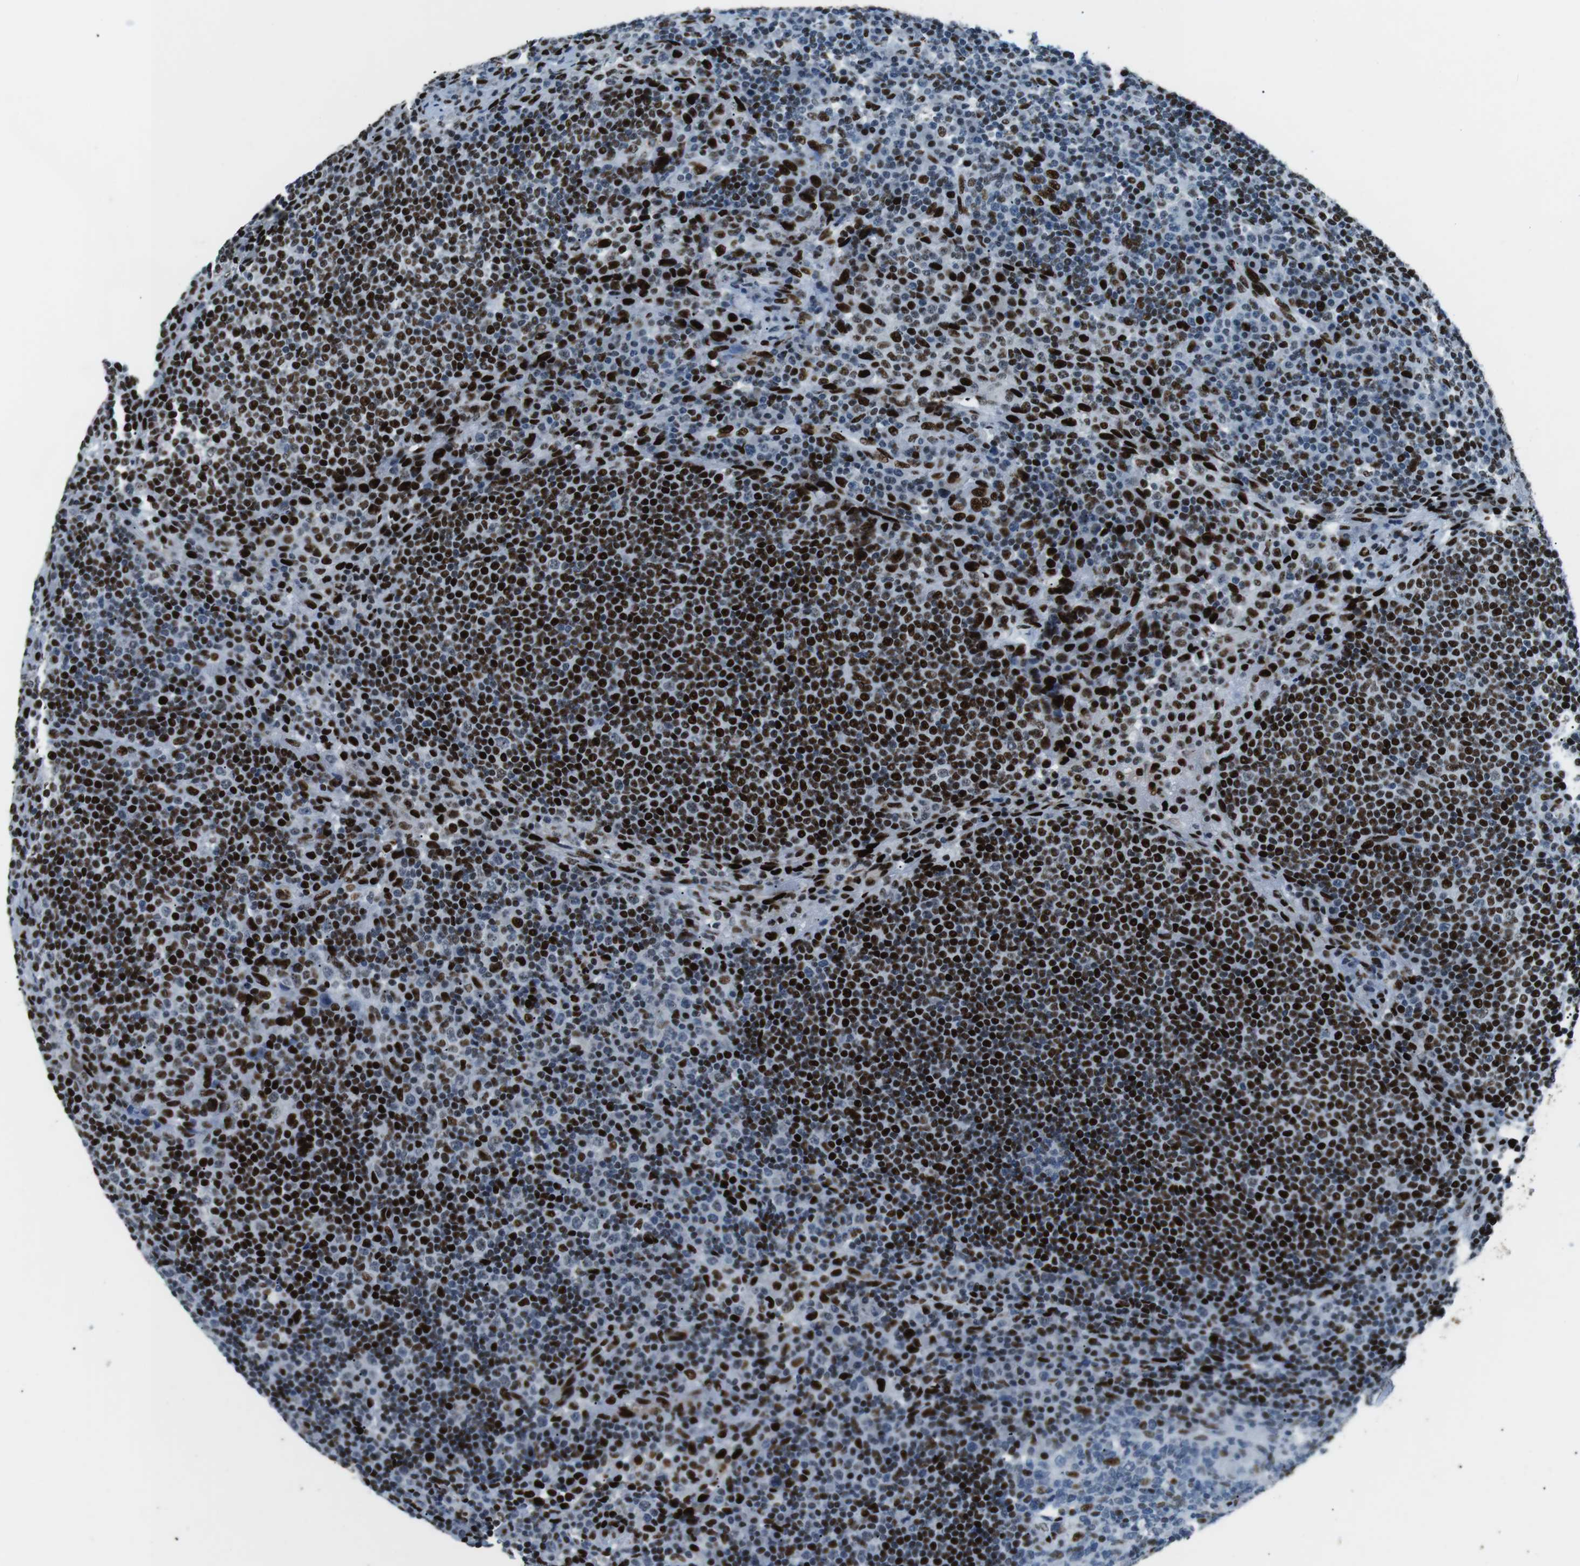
{"staining": {"intensity": "strong", "quantity": "25%-75%", "location": "nuclear"}, "tissue": "lymph node", "cell_type": "Germinal center cells", "image_type": "normal", "snomed": [{"axis": "morphology", "description": "Normal tissue, NOS"}, {"axis": "topography", "description": "Lymph node"}], "caption": "Lymph node was stained to show a protein in brown. There is high levels of strong nuclear positivity in approximately 25%-75% of germinal center cells. (IHC, brightfield microscopy, high magnification).", "gene": "PML", "patient": {"sex": "female", "age": 53}}